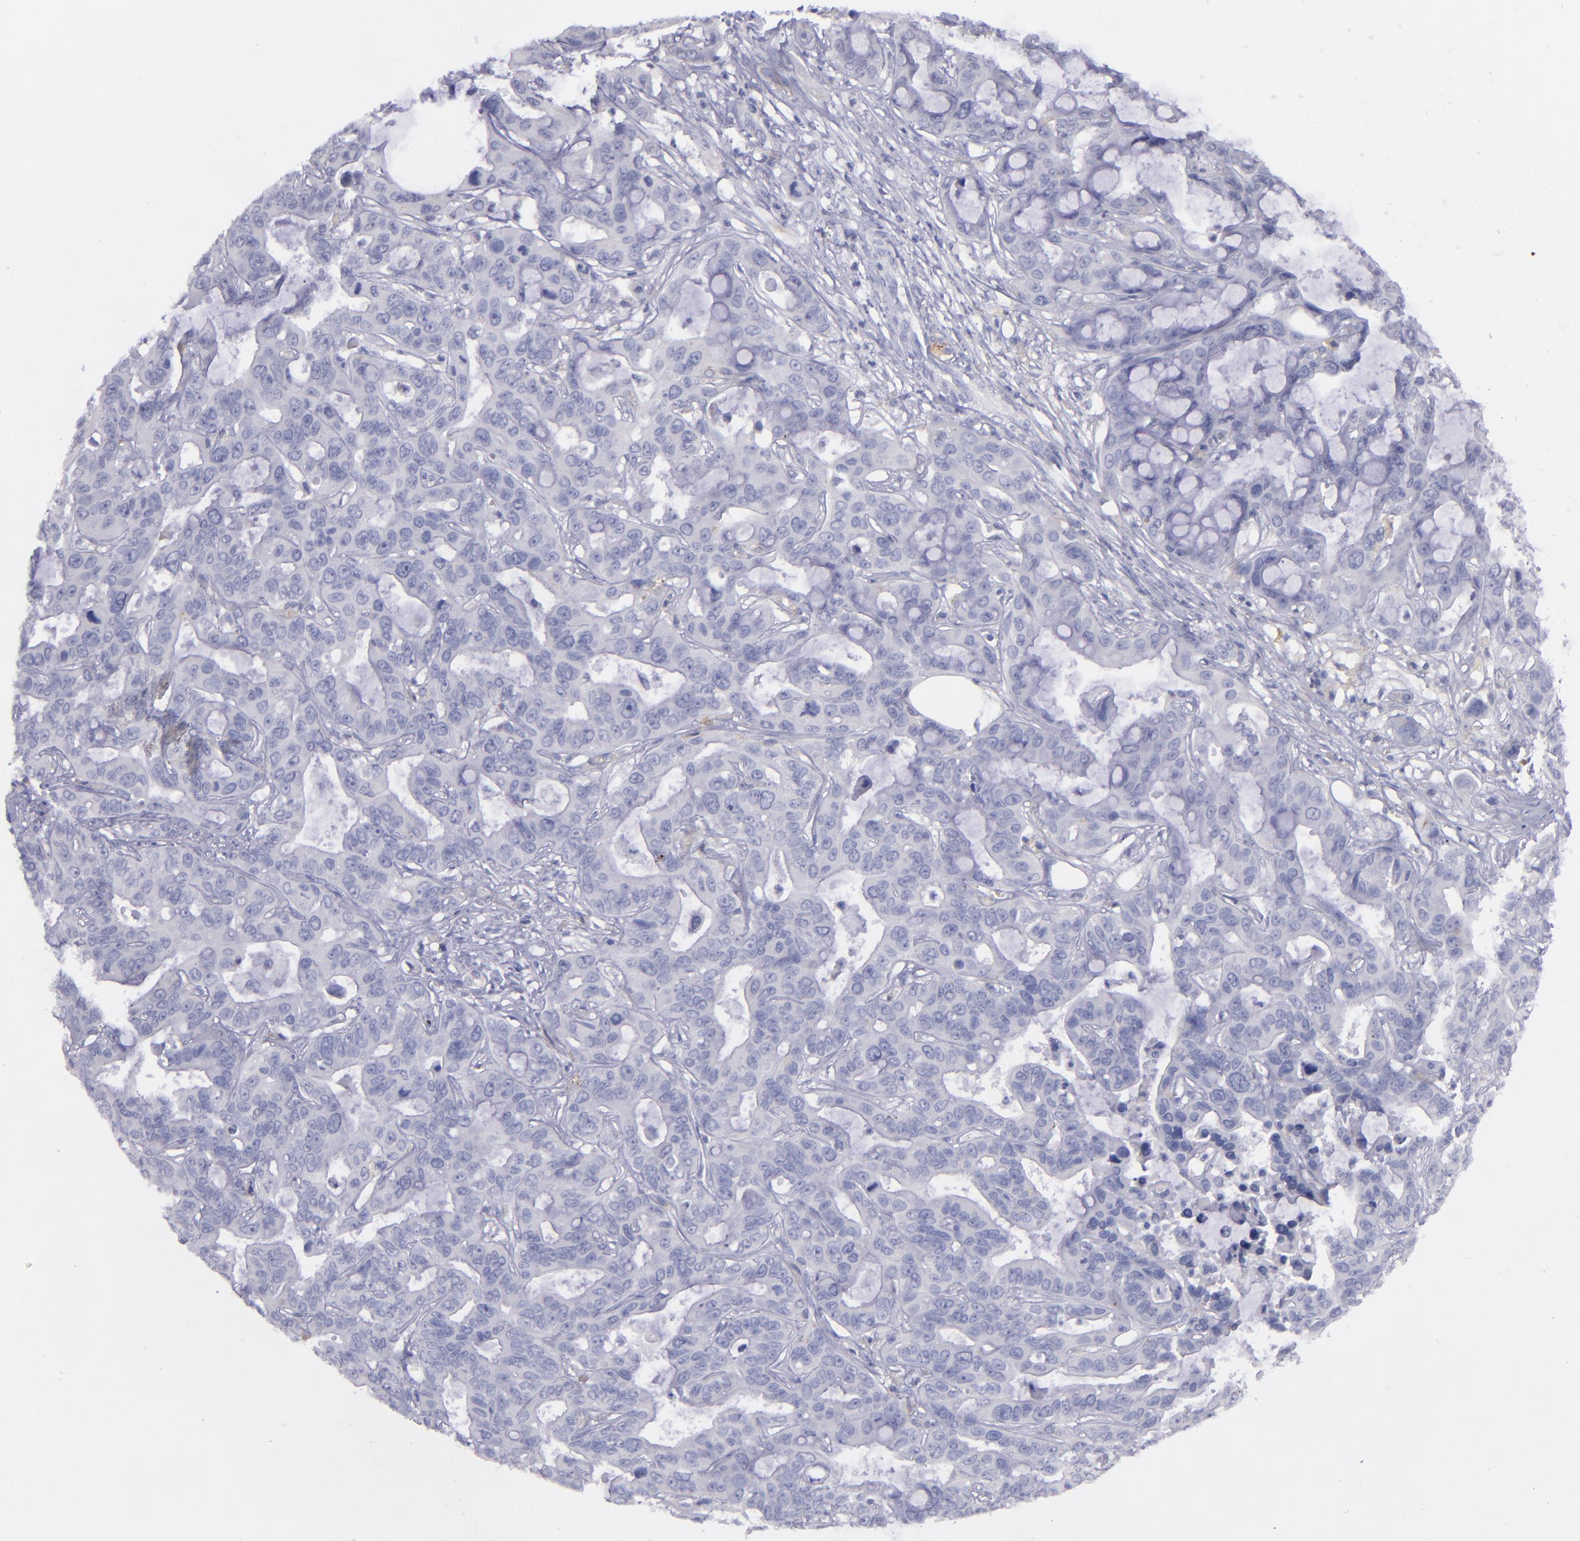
{"staining": {"intensity": "negative", "quantity": "none", "location": "none"}, "tissue": "liver cancer", "cell_type": "Tumor cells", "image_type": "cancer", "snomed": [{"axis": "morphology", "description": "Cholangiocarcinoma"}, {"axis": "topography", "description": "Liver"}], "caption": "This photomicrograph is of liver cholangiocarcinoma stained with immunohistochemistry to label a protein in brown with the nuclei are counter-stained blue. There is no expression in tumor cells.", "gene": "SNAP25", "patient": {"sex": "female", "age": 65}}